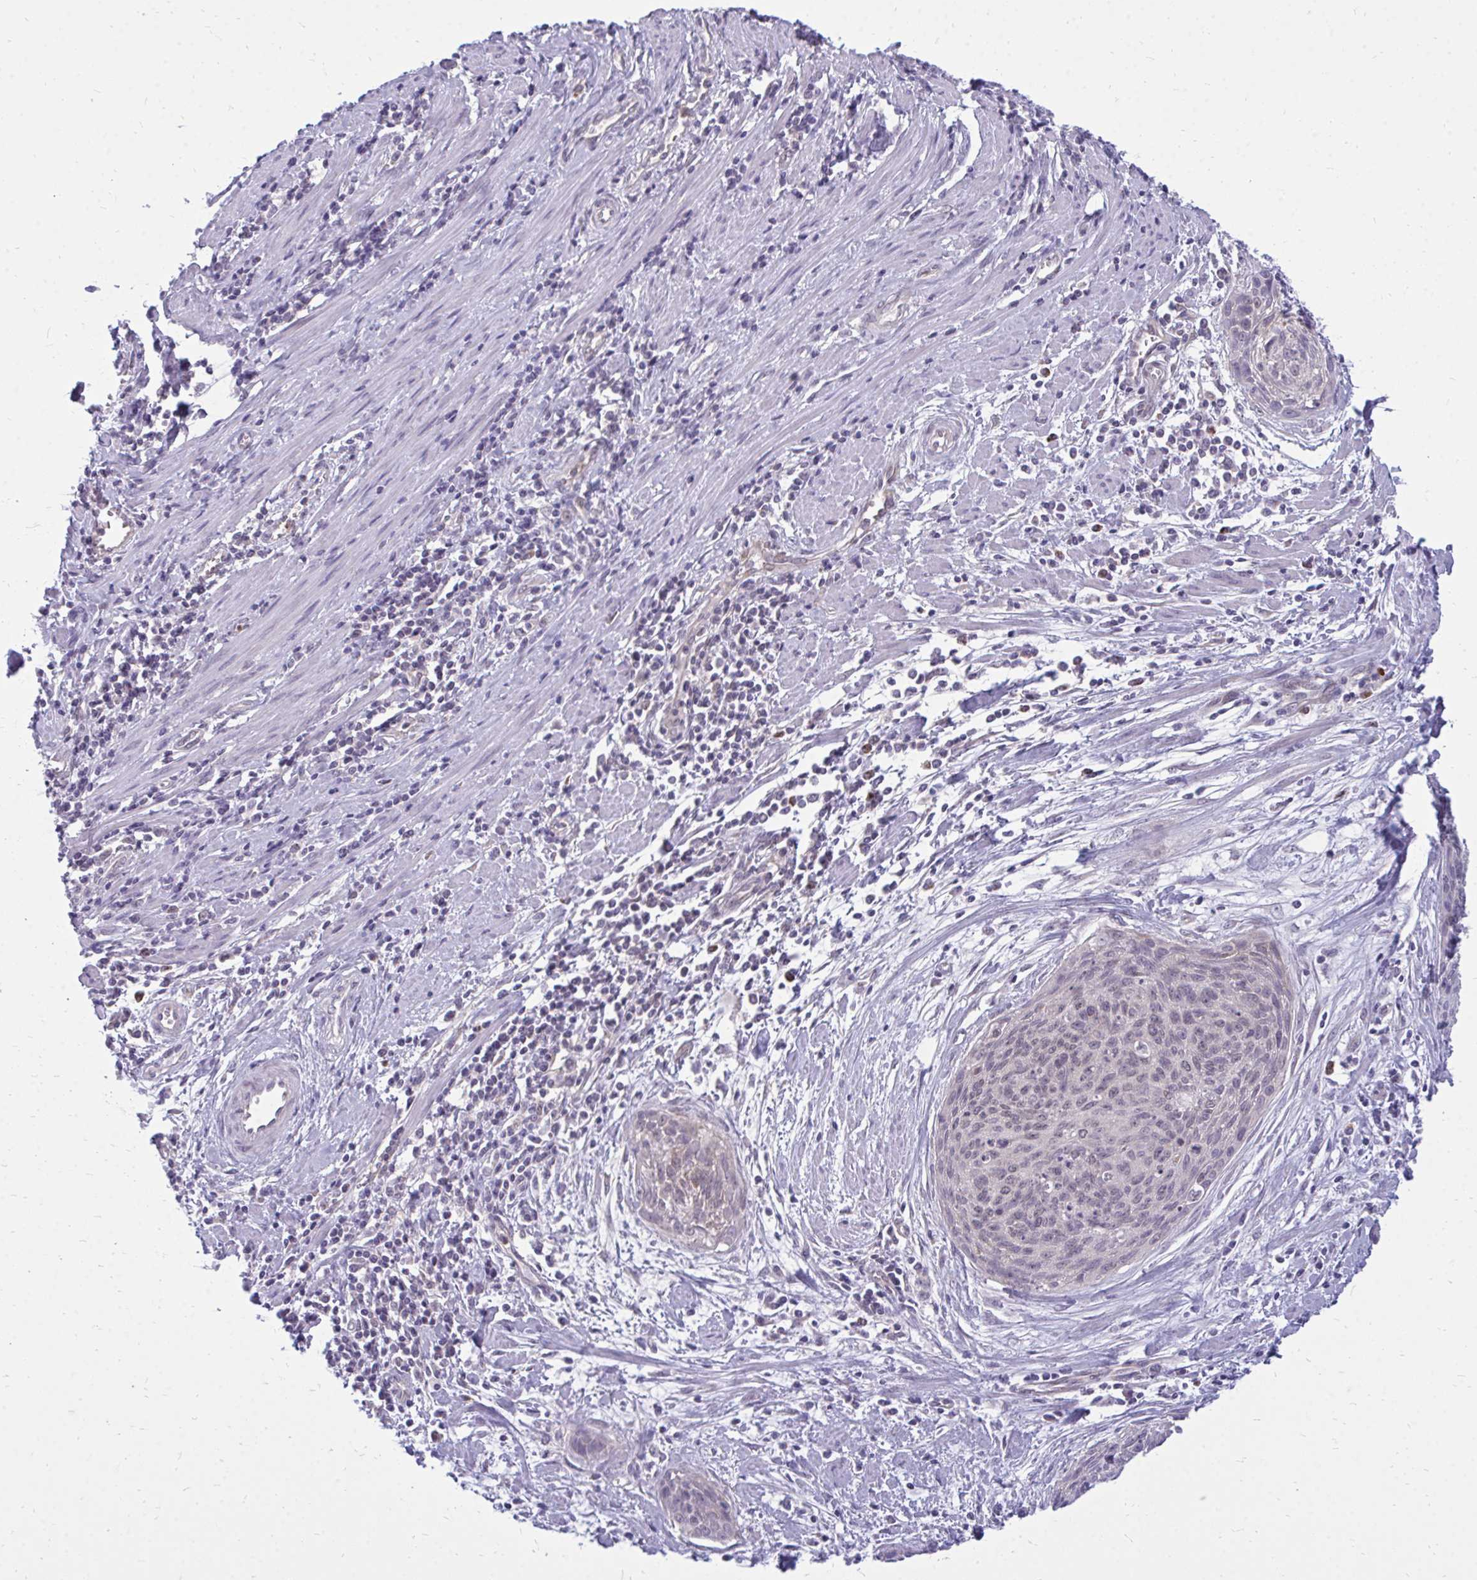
{"staining": {"intensity": "negative", "quantity": "none", "location": "none"}, "tissue": "cervical cancer", "cell_type": "Tumor cells", "image_type": "cancer", "snomed": [{"axis": "morphology", "description": "Squamous cell carcinoma, NOS"}, {"axis": "topography", "description": "Cervix"}], "caption": "Immunohistochemistry (IHC) histopathology image of neoplastic tissue: human cervical cancer (squamous cell carcinoma) stained with DAB (3,3'-diaminobenzidine) displays no significant protein expression in tumor cells.", "gene": "ACSL5", "patient": {"sex": "female", "age": 55}}